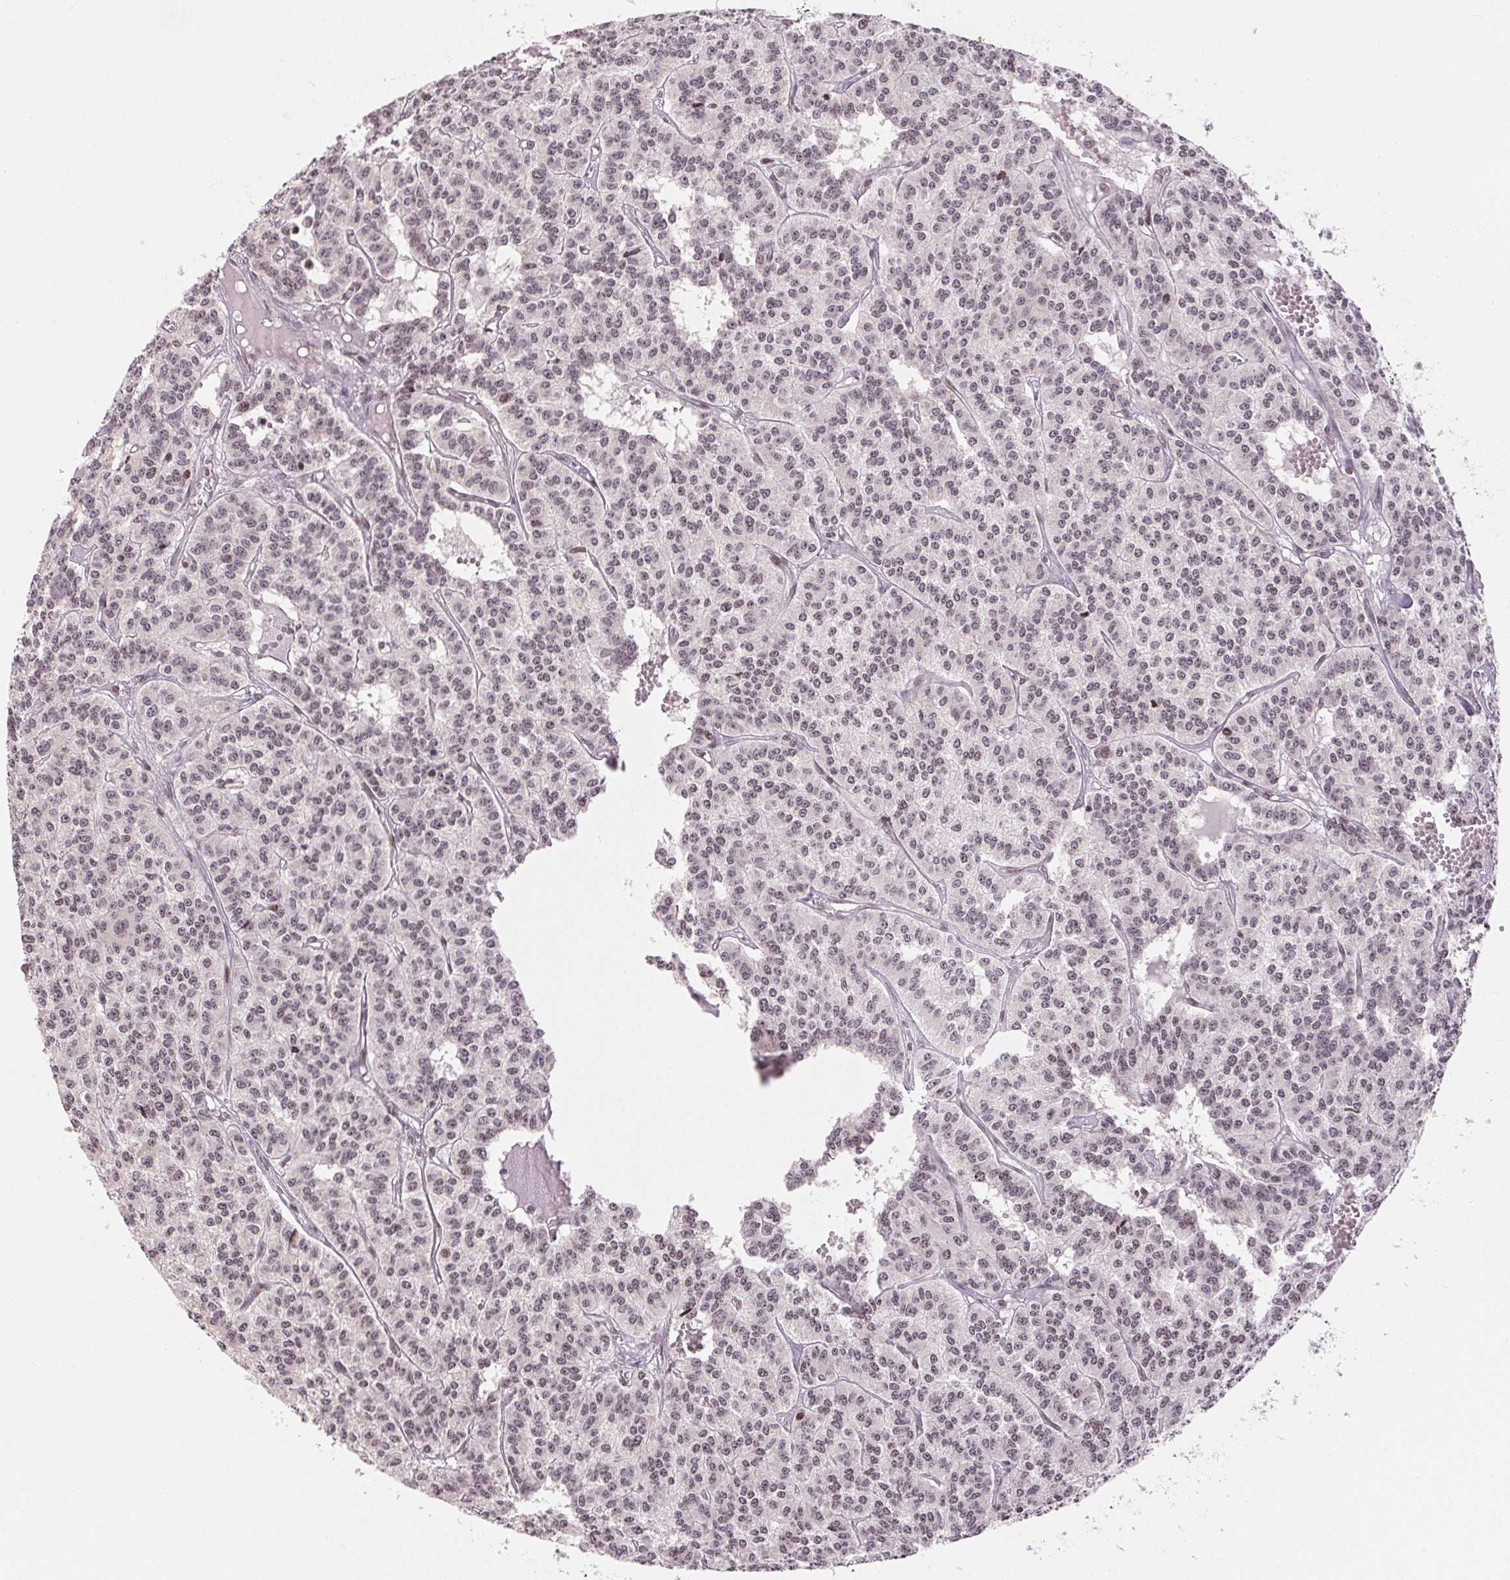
{"staining": {"intensity": "negative", "quantity": "none", "location": "none"}, "tissue": "carcinoid", "cell_type": "Tumor cells", "image_type": "cancer", "snomed": [{"axis": "morphology", "description": "Carcinoid, malignant, NOS"}, {"axis": "topography", "description": "Lung"}], "caption": "The histopathology image reveals no staining of tumor cells in malignant carcinoid. (Immunohistochemistry, brightfield microscopy, high magnification).", "gene": "MAPKAPK2", "patient": {"sex": "female", "age": 71}}